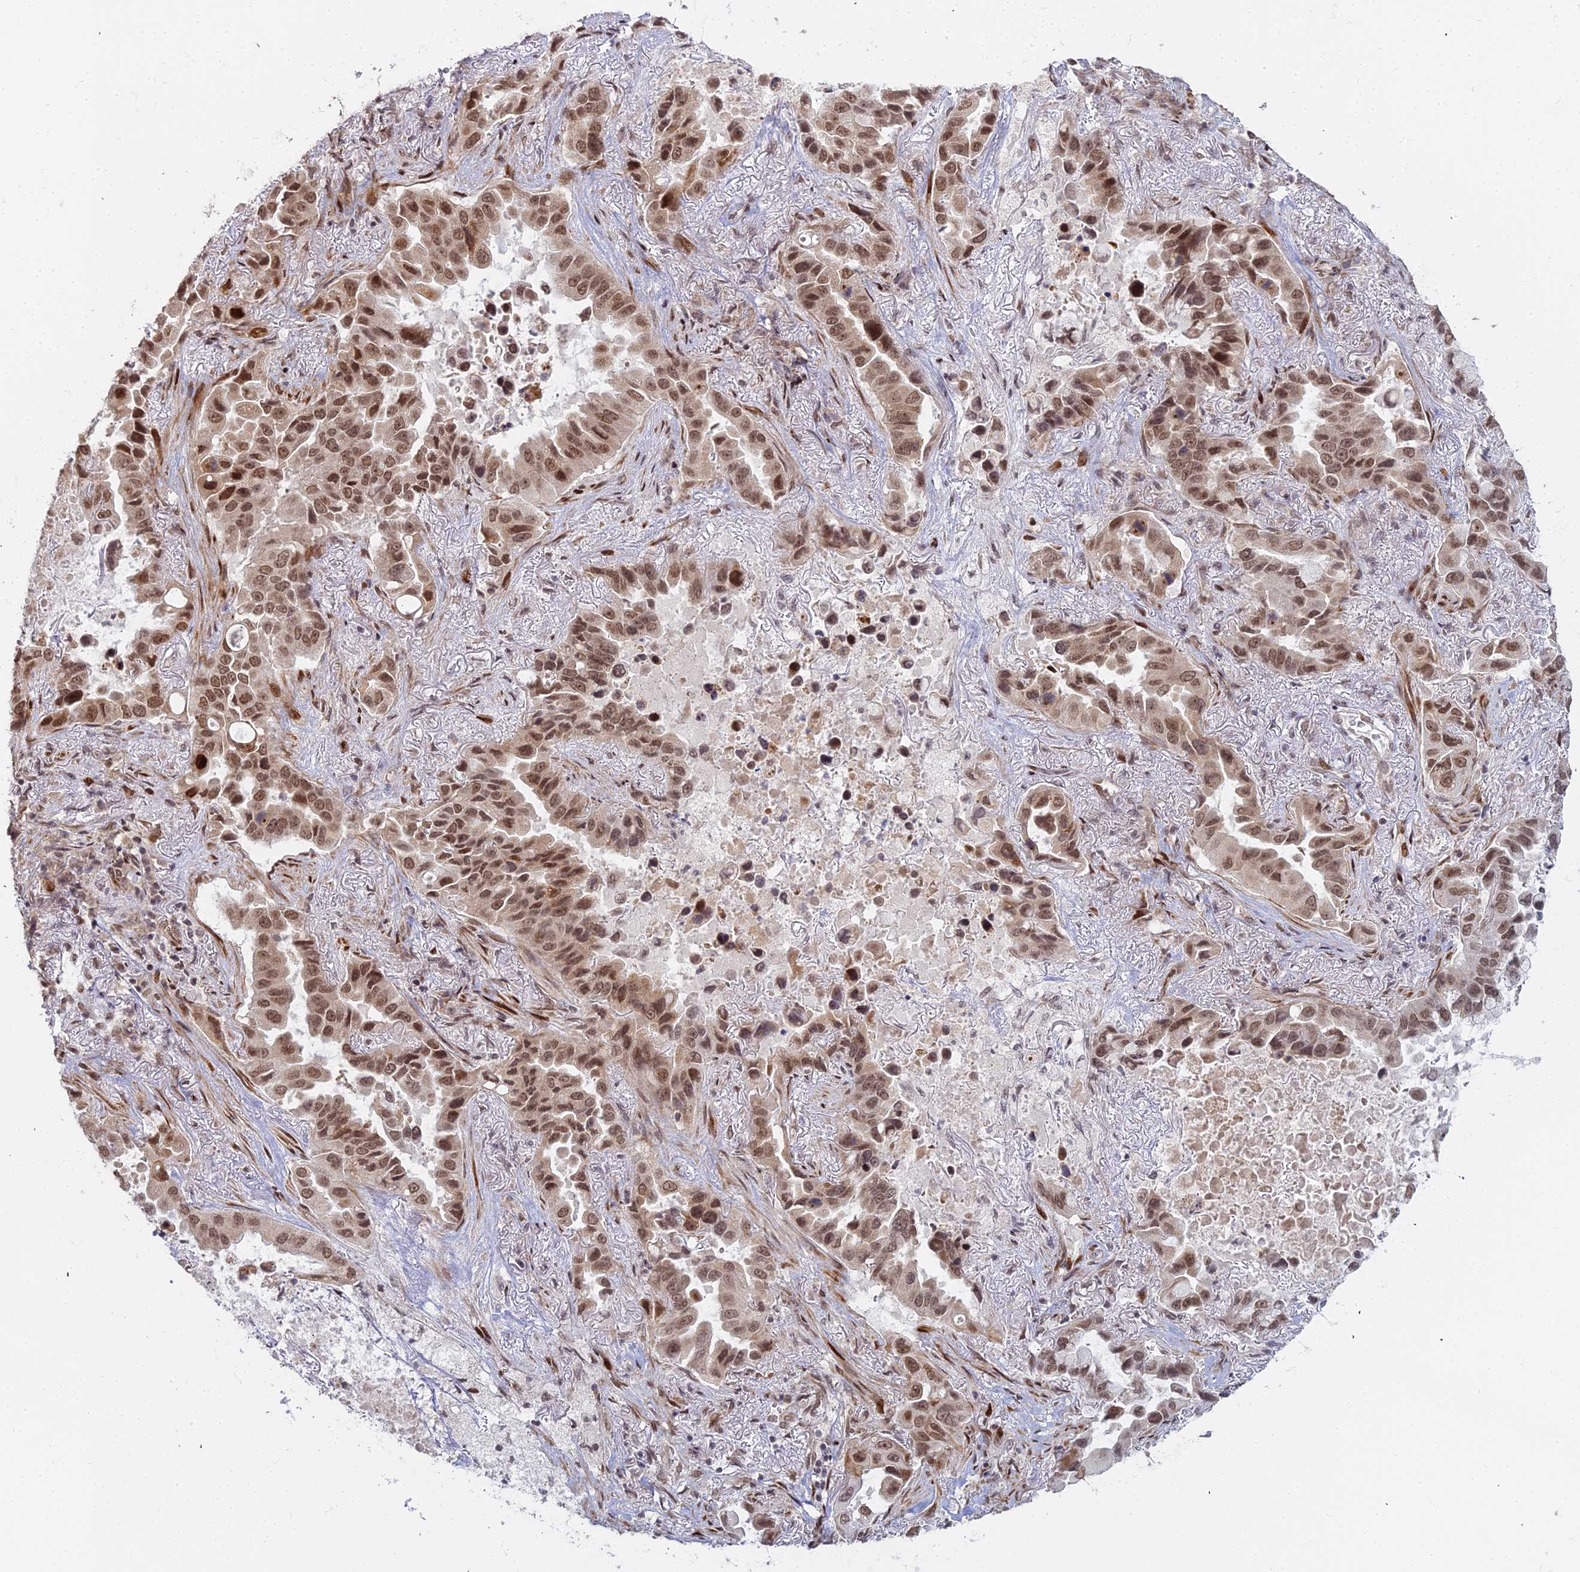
{"staining": {"intensity": "moderate", "quantity": ">75%", "location": "nuclear"}, "tissue": "lung cancer", "cell_type": "Tumor cells", "image_type": "cancer", "snomed": [{"axis": "morphology", "description": "Adenocarcinoma, NOS"}, {"axis": "topography", "description": "Lung"}], "caption": "Immunohistochemistry (IHC) (DAB (3,3'-diaminobenzidine)) staining of lung cancer (adenocarcinoma) demonstrates moderate nuclear protein positivity in approximately >75% of tumor cells.", "gene": "ABCA2", "patient": {"sex": "male", "age": 64}}